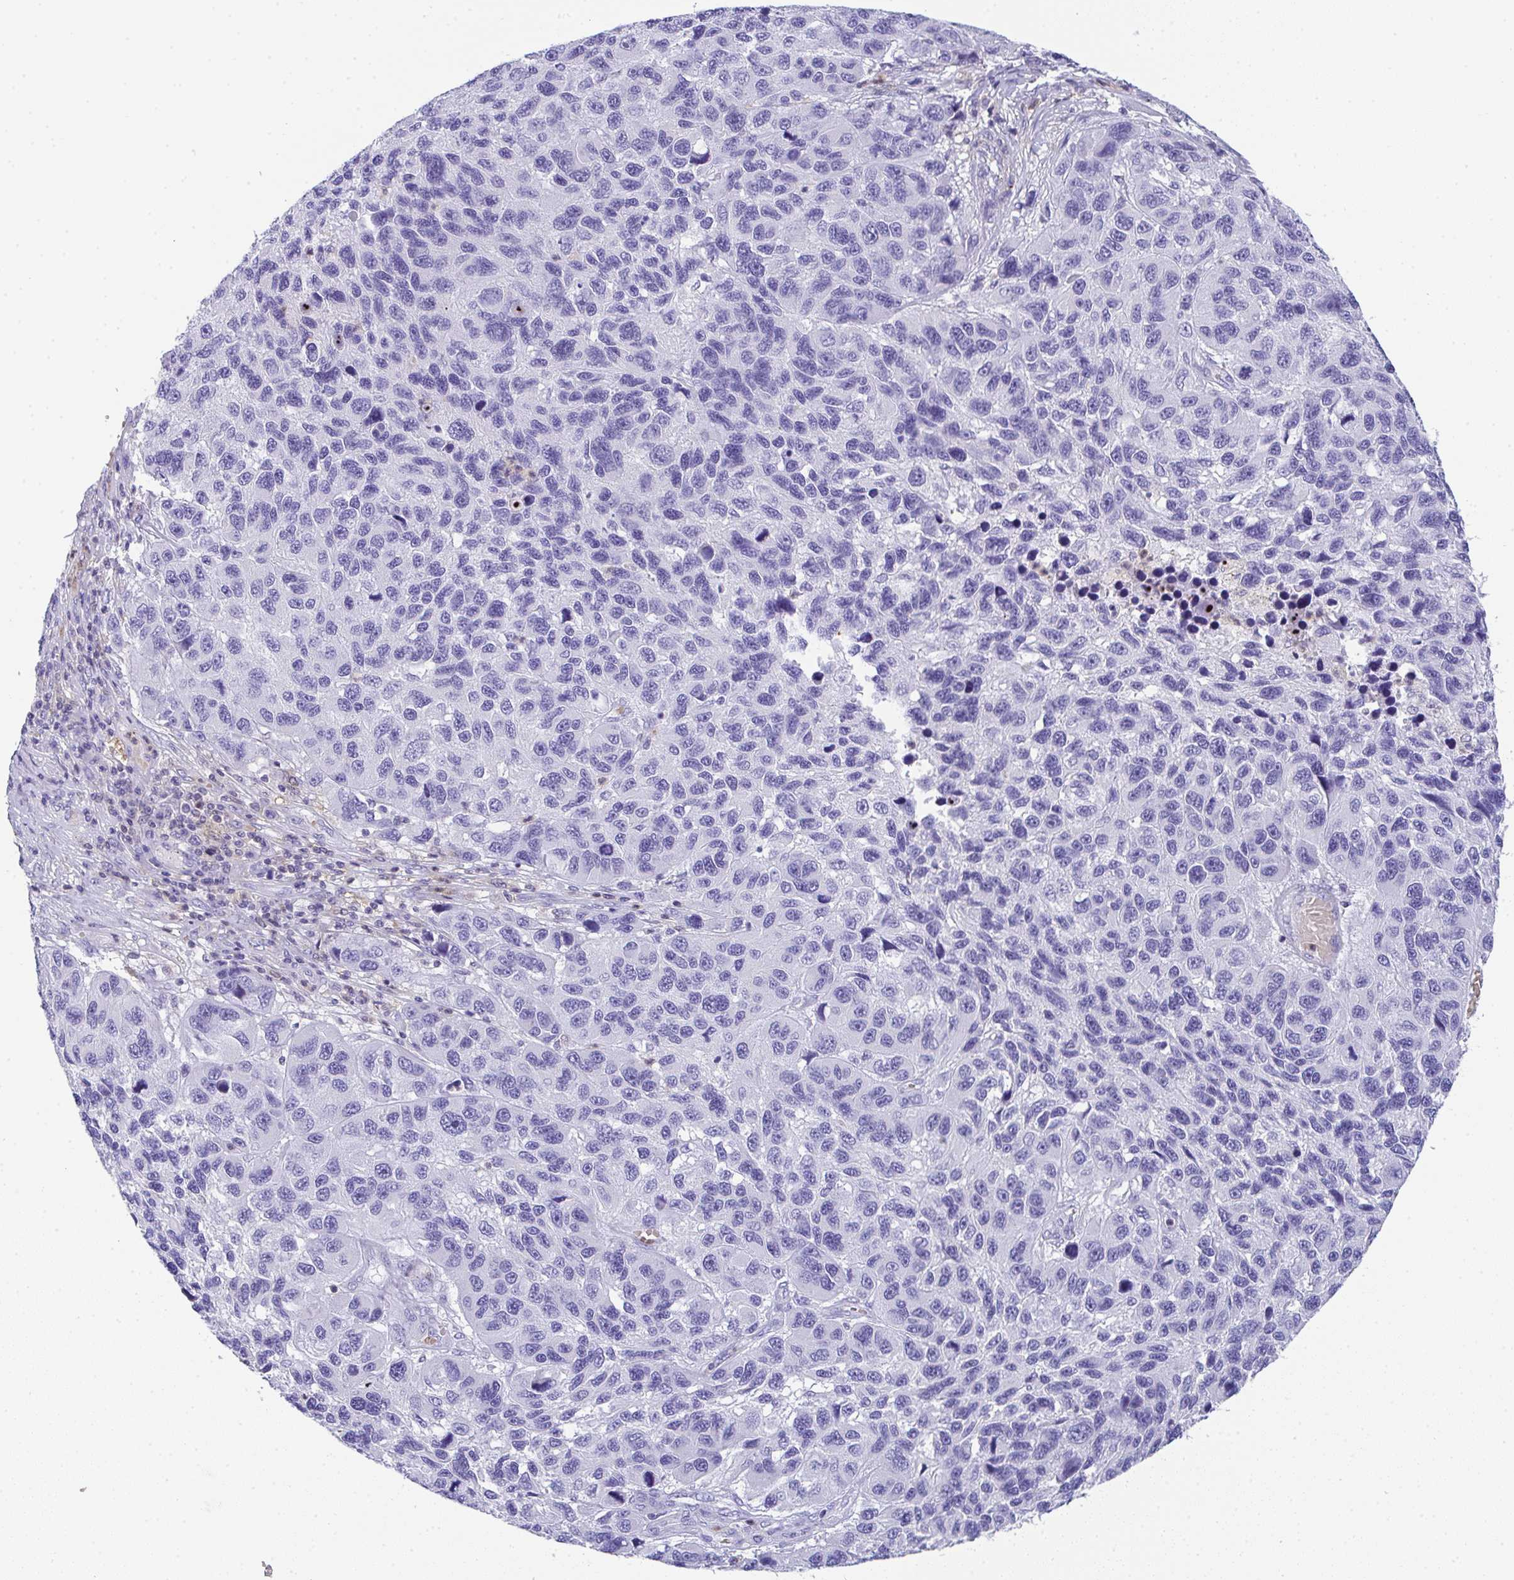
{"staining": {"intensity": "negative", "quantity": "none", "location": "none"}, "tissue": "melanoma", "cell_type": "Tumor cells", "image_type": "cancer", "snomed": [{"axis": "morphology", "description": "Malignant melanoma, NOS"}, {"axis": "topography", "description": "Skin"}], "caption": "Tumor cells are negative for brown protein staining in melanoma. (Stains: DAB (3,3'-diaminobenzidine) IHC with hematoxylin counter stain, Microscopy: brightfield microscopy at high magnification).", "gene": "TNFAIP8", "patient": {"sex": "male", "age": 53}}